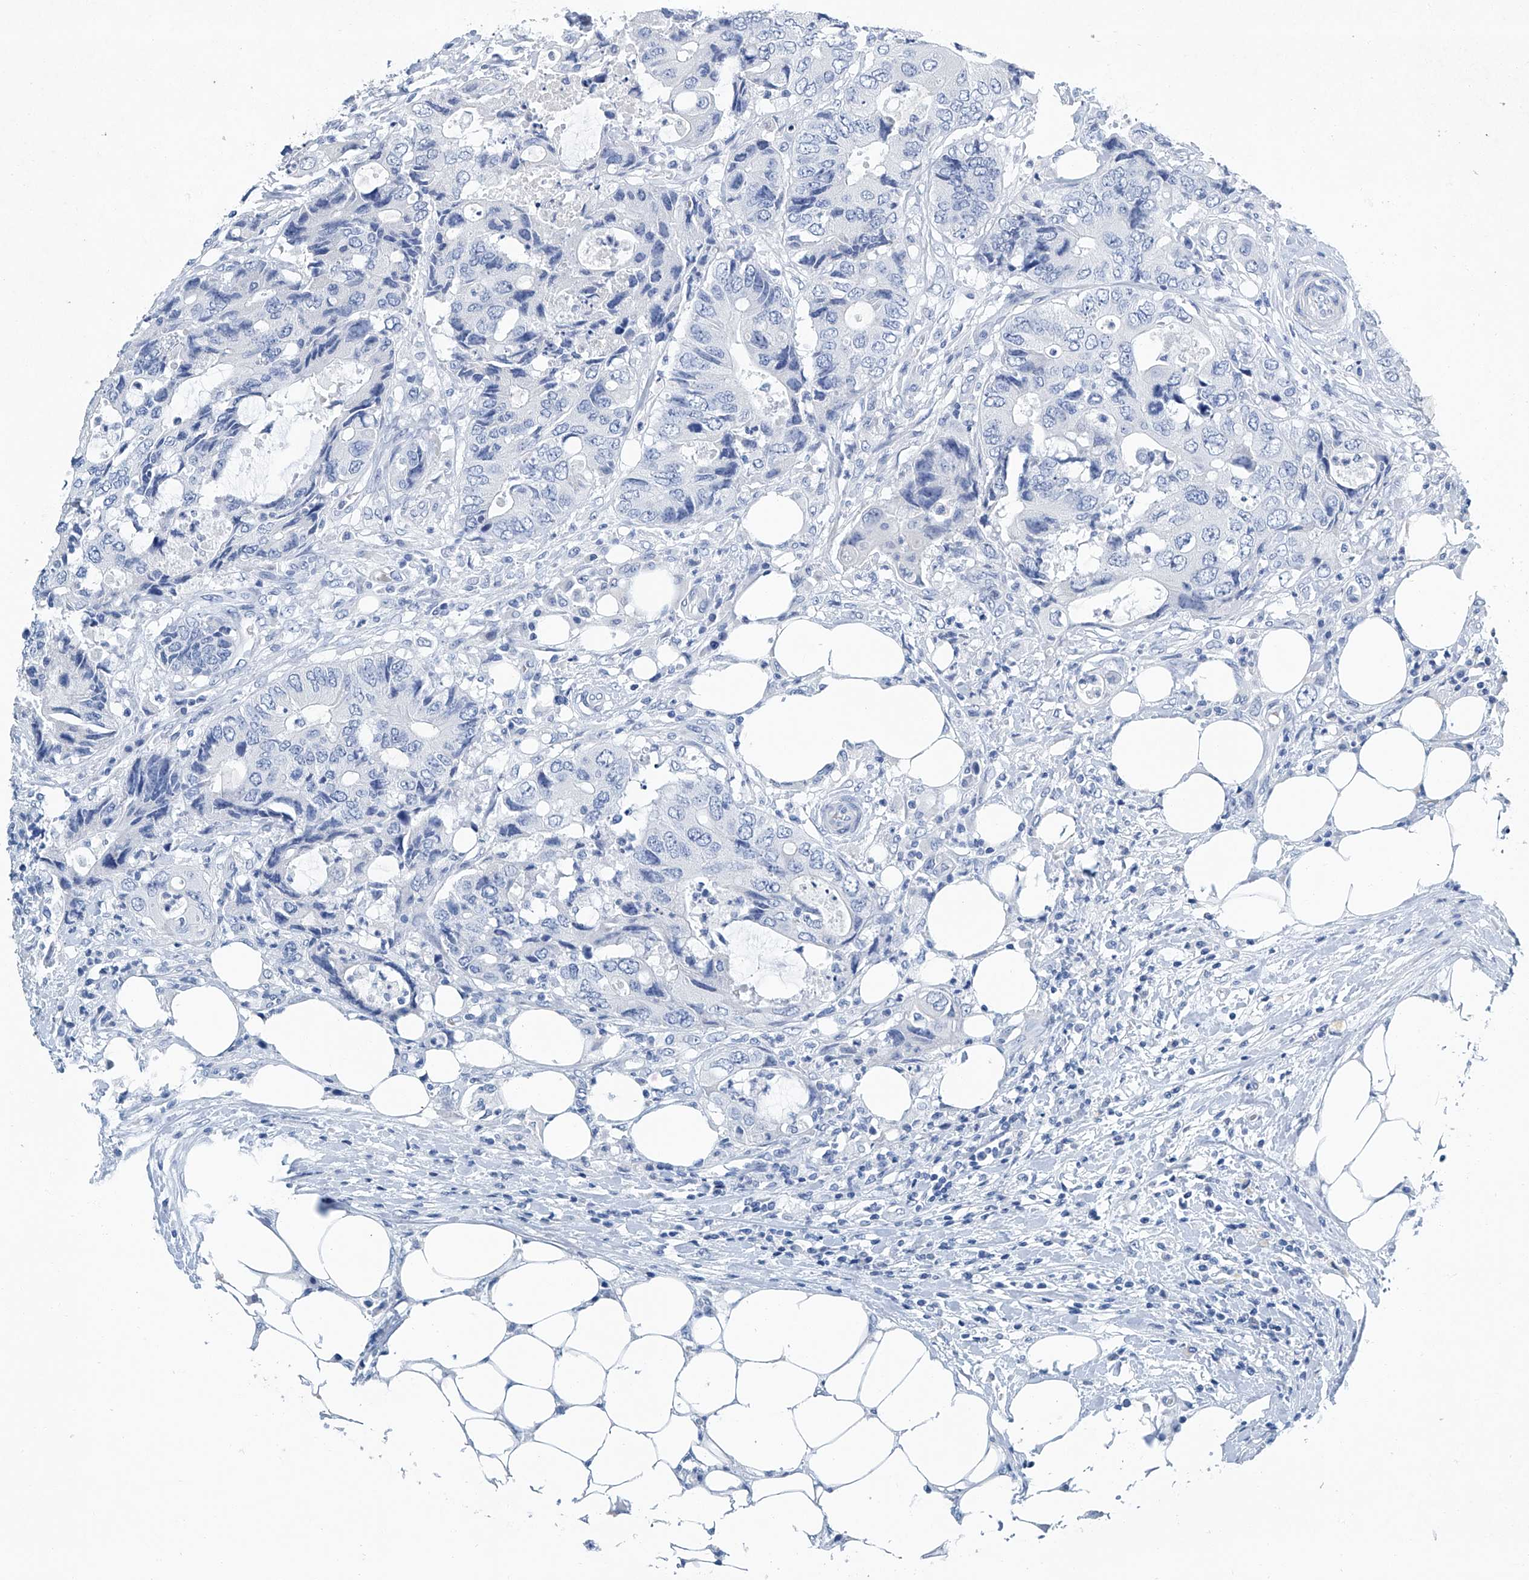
{"staining": {"intensity": "negative", "quantity": "none", "location": "none"}, "tissue": "colorectal cancer", "cell_type": "Tumor cells", "image_type": "cancer", "snomed": [{"axis": "morphology", "description": "Adenocarcinoma, NOS"}, {"axis": "topography", "description": "Colon"}], "caption": "This is a histopathology image of IHC staining of colorectal cancer, which shows no staining in tumor cells.", "gene": "CYP2A7", "patient": {"sex": "male", "age": 71}}